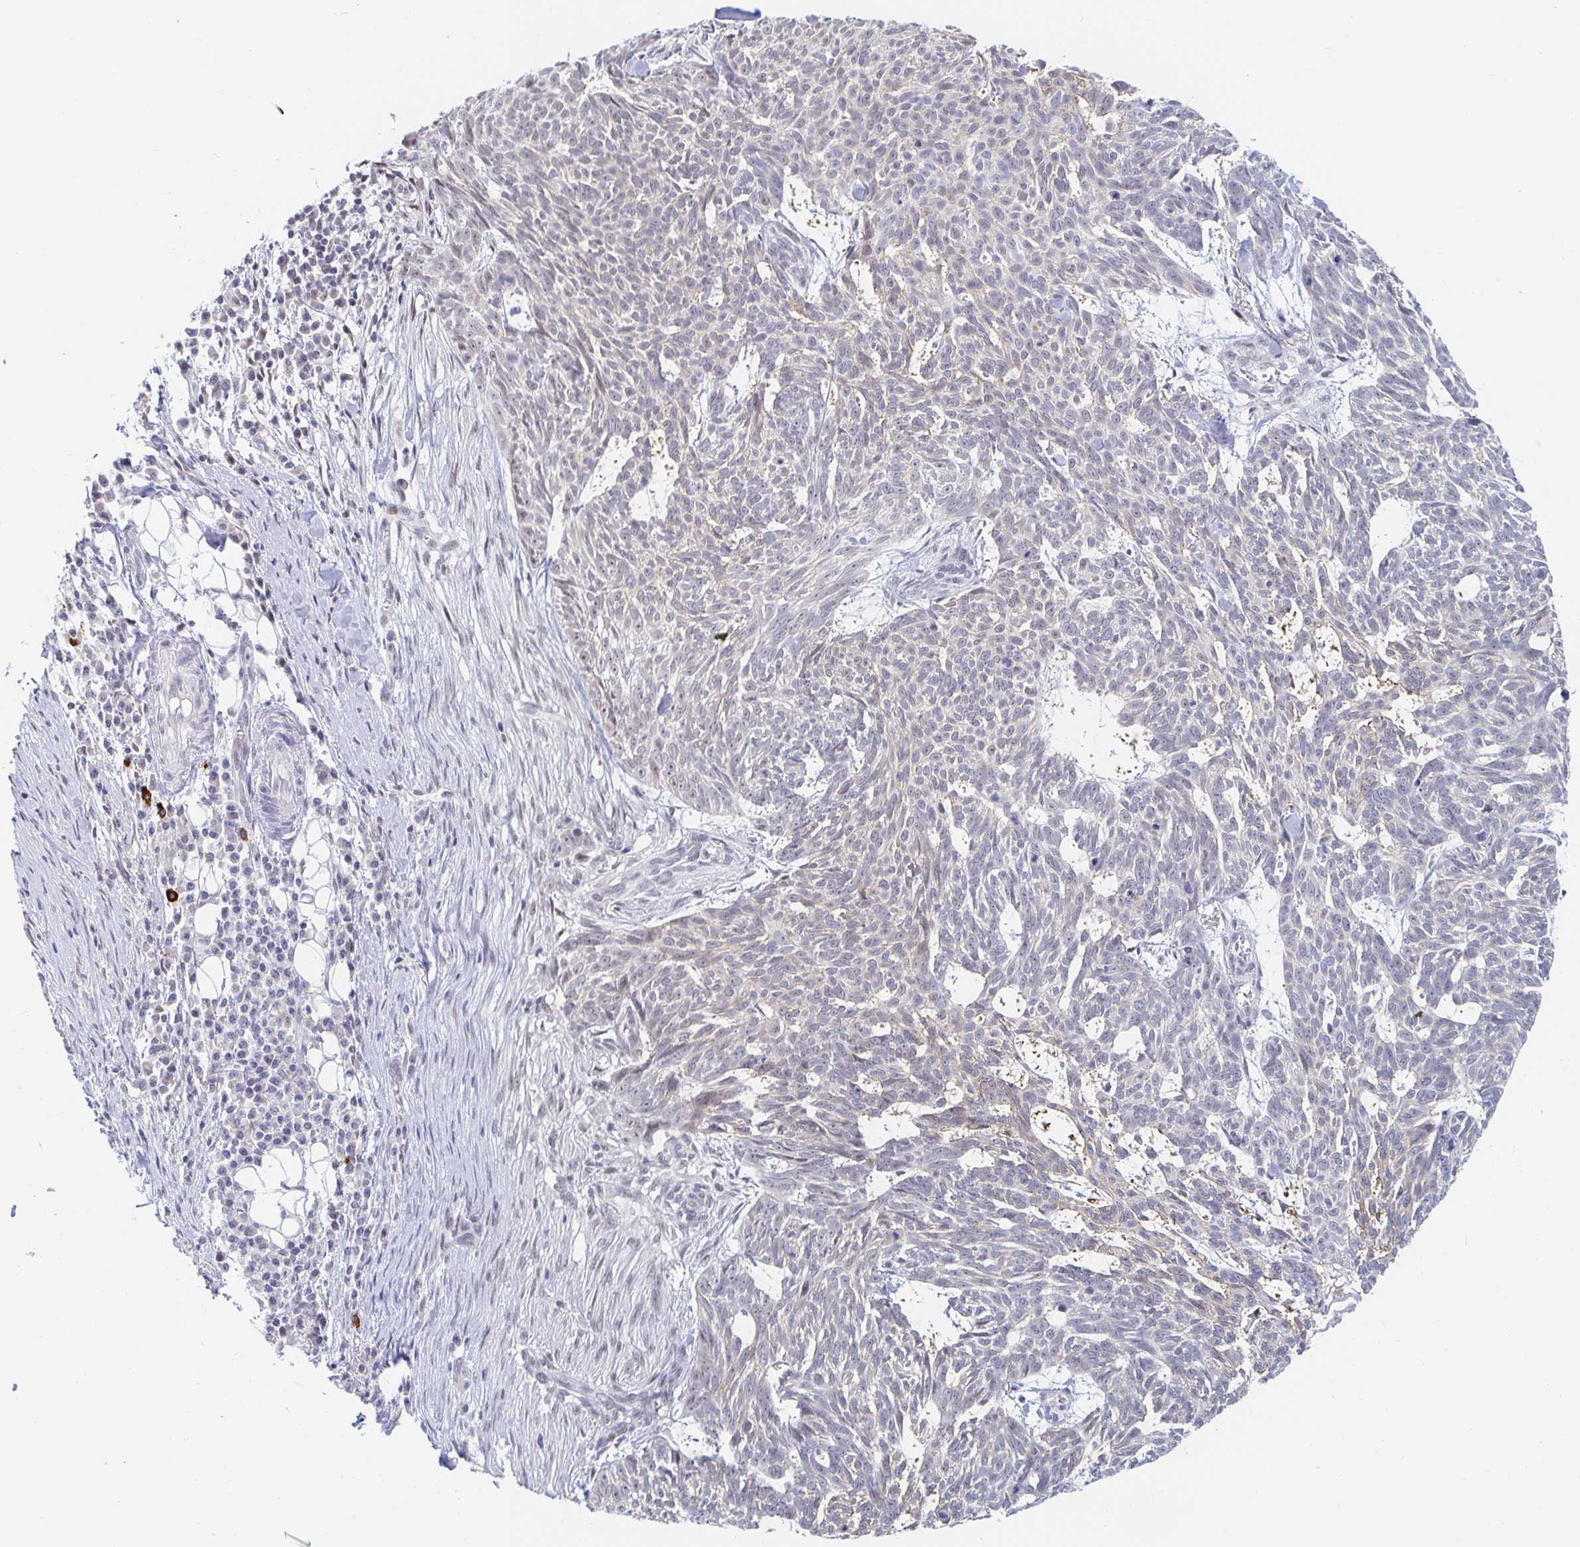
{"staining": {"intensity": "weak", "quantity": "<25%", "location": "cytoplasmic/membranous"}, "tissue": "skin cancer", "cell_type": "Tumor cells", "image_type": "cancer", "snomed": [{"axis": "morphology", "description": "Basal cell carcinoma"}, {"axis": "topography", "description": "Skin"}], "caption": "Immunohistochemistry of basal cell carcinoma (skin) shows no positivity in tumor cells.", "gene": "COL28A1", "patient": {"sex": "female", "age": 93}}